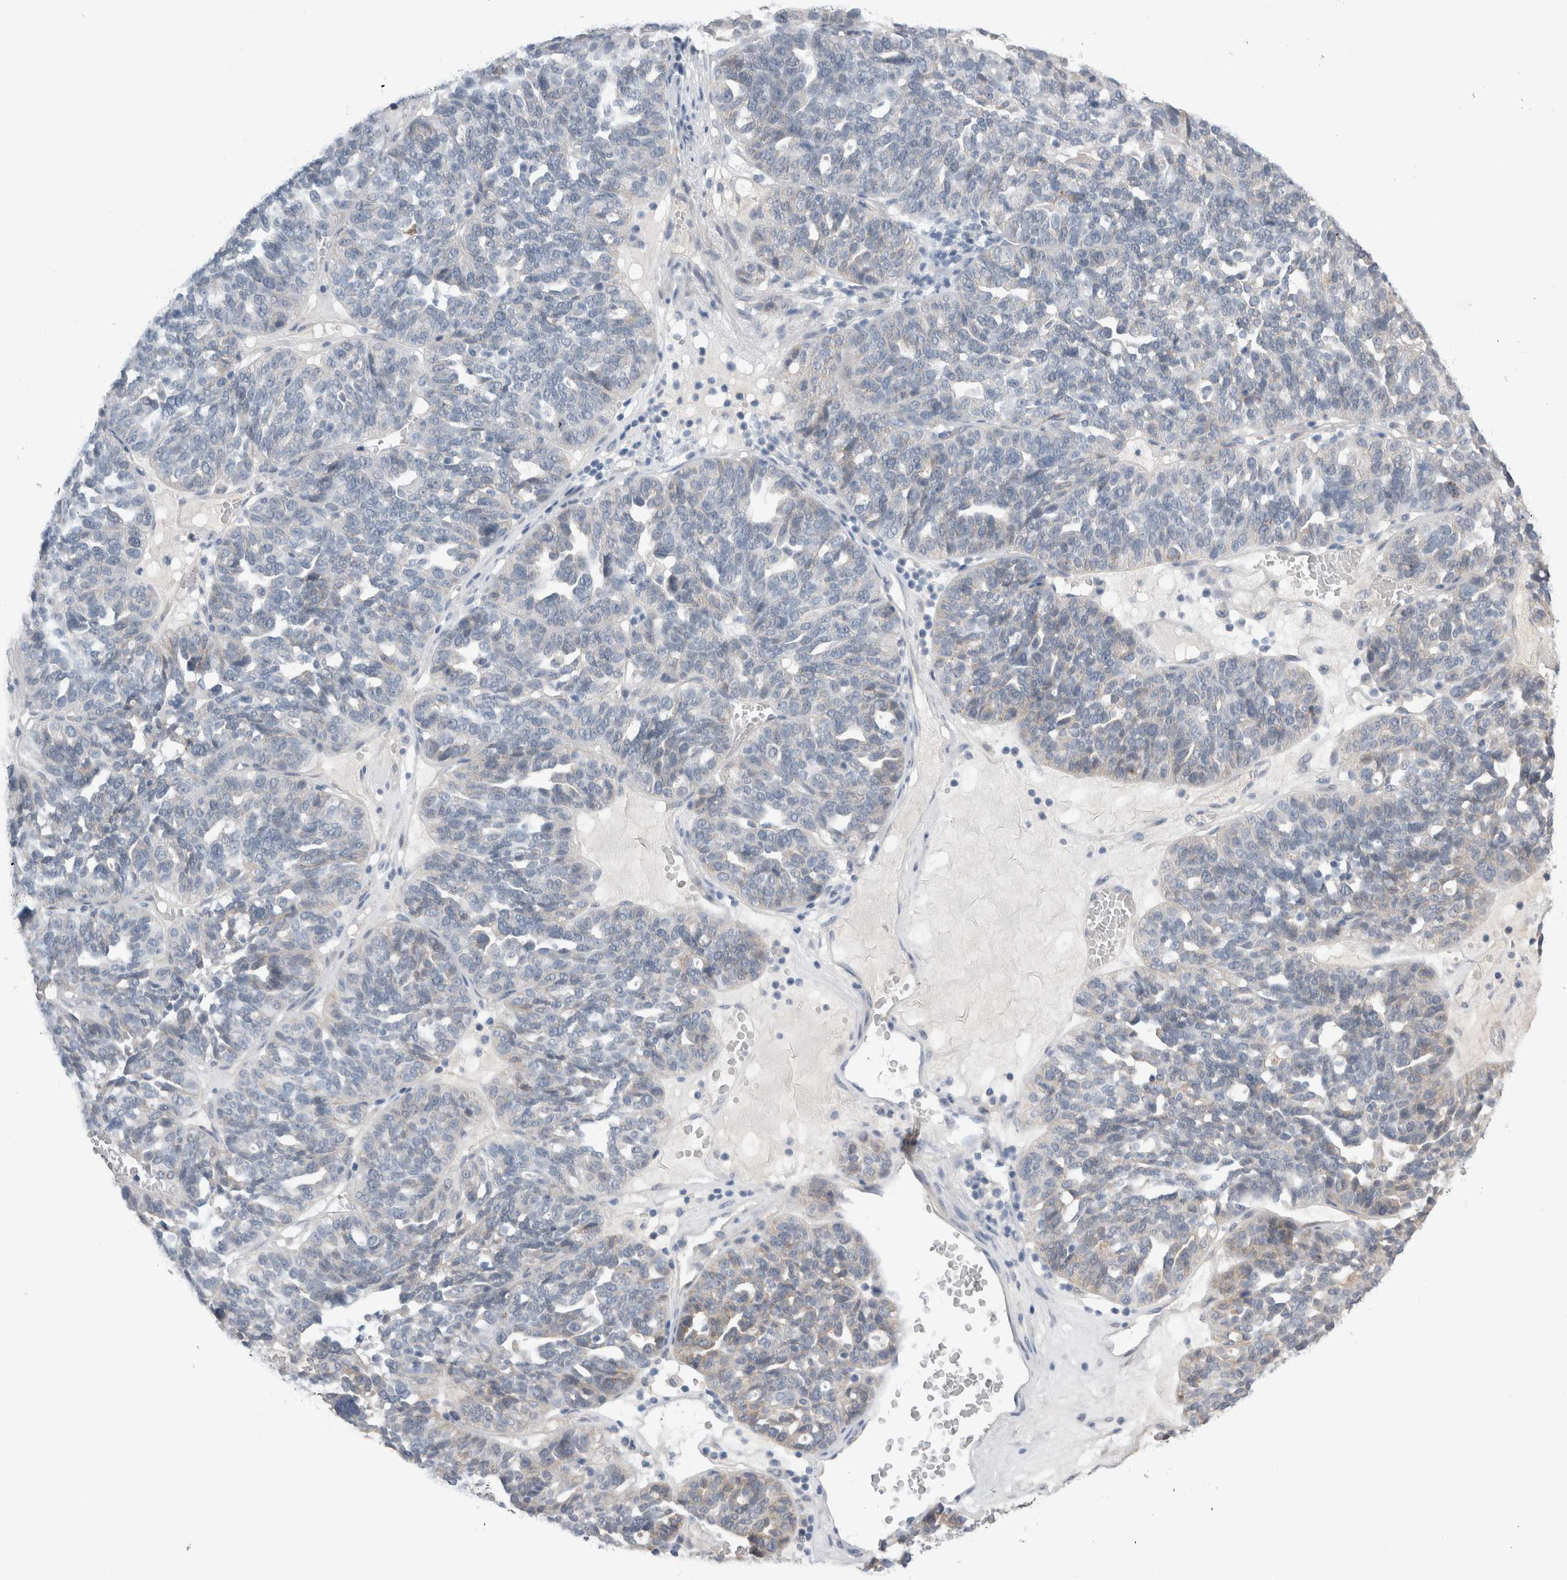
{"staining": {"intensity": "weak", "quantity": "<25%", "location": "cytoplasmic/membranous"}, "tissue": "ovarian cancer", "cell_type": "Tumor cells", "image_type": "cancer", "snomed": [{"axis": "morphology", "description": "Cystadenocarcinoma, serous, NOS"}, {"axis": "topography", "description": "Ovary"}], "caption": "Ovarian cancer was stained to show a protein in brown. There is no significant positivity in tumor cells.", "gene": "TAFA5", "patient": {"sex": "female", "age": 59}}